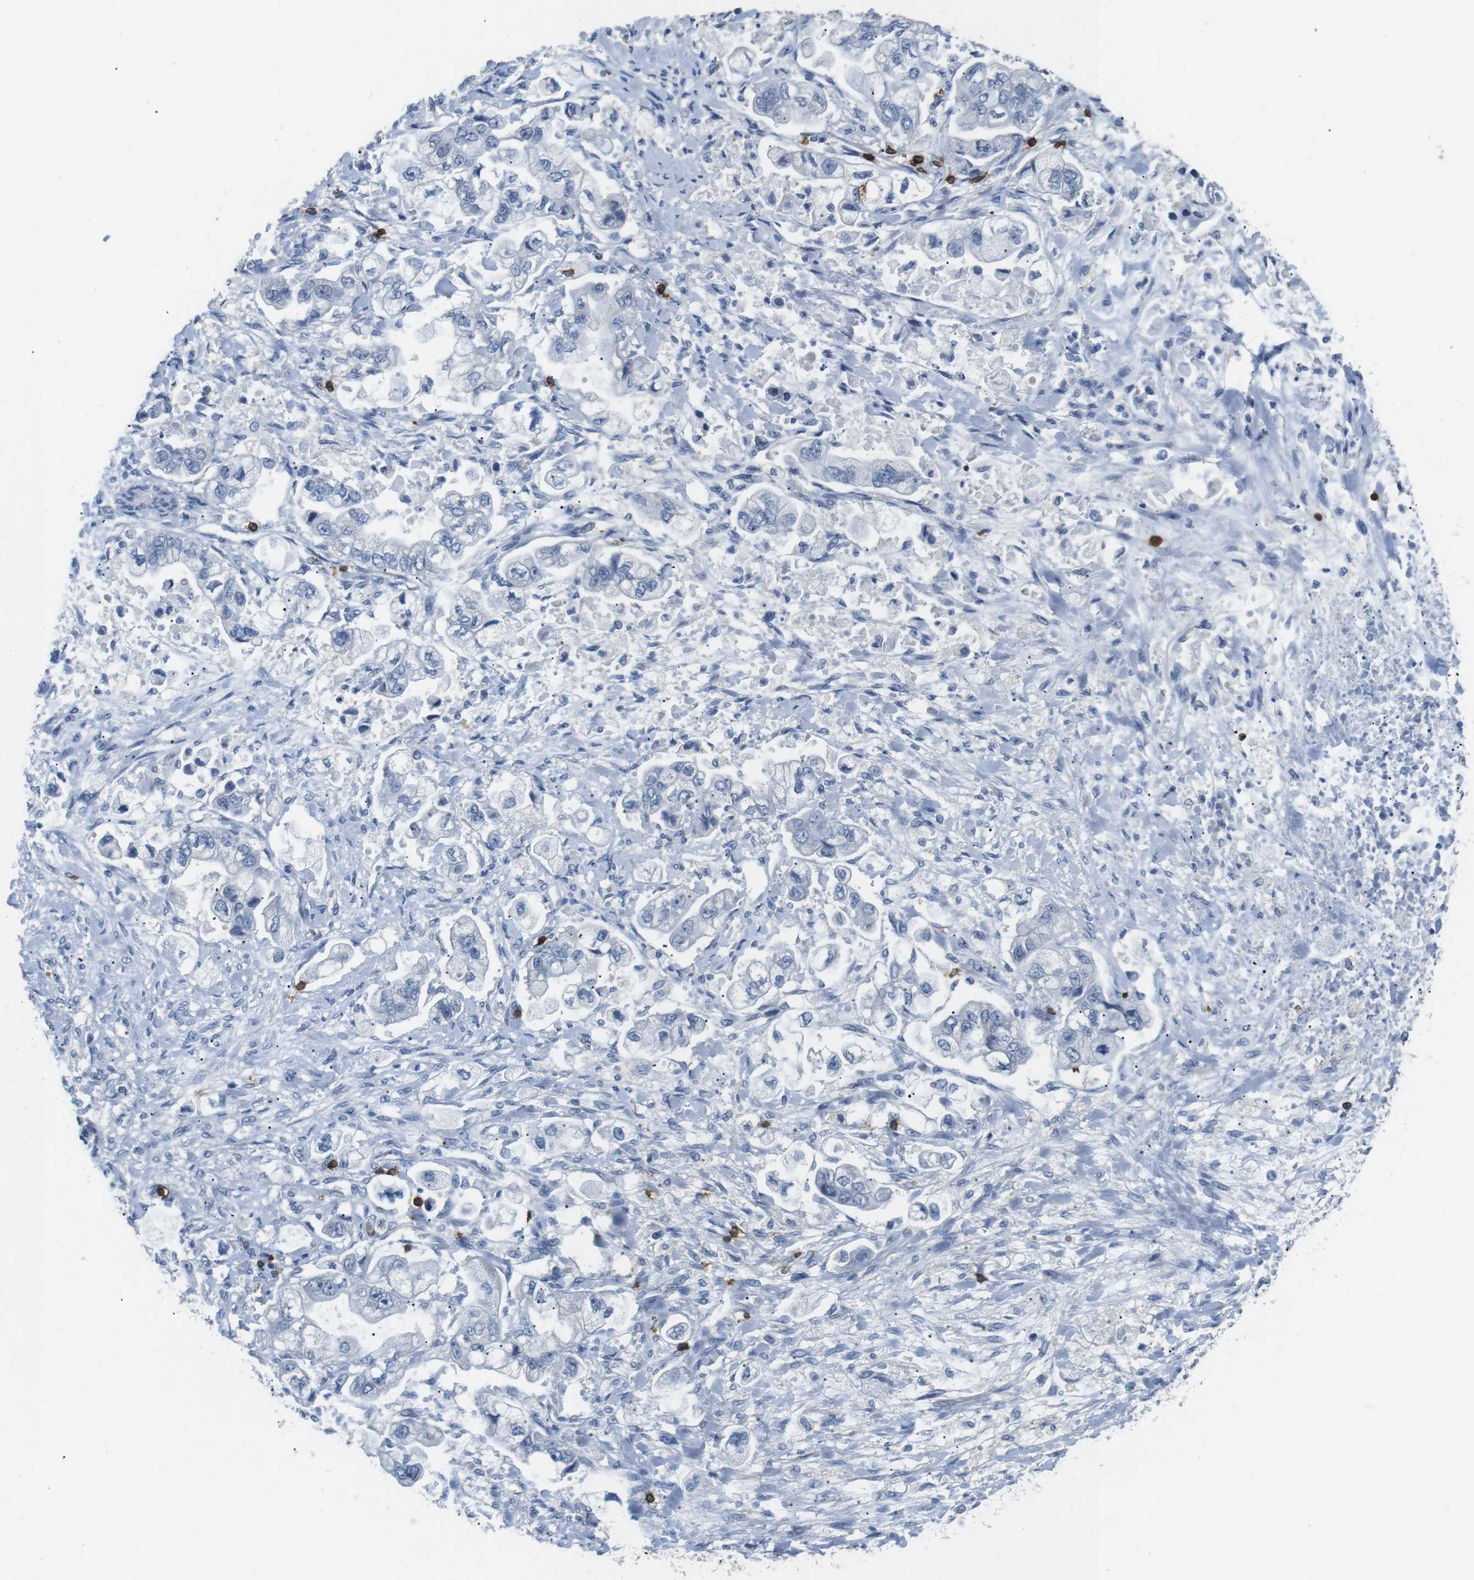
{"staining": {"intensity": "negative", "quantity": "none", "location": "none"}, "tissue": "stomach cancer", "cell_type": "Tumor cells", "image_type": "cancer", "snomed": [{"axis": "morphology", "description": "Normal tissue, NOS"}, {"axis": "morphology", "description": "Adenocarcinoma, NOS"}, {"axis": "topography", "description": "Stomach"}], "caption": "High magnification brightfield microscopy of stomach cancer stained with DAB (brown) and counterstained with hematoxylin (blue): tumor cells show no significant positivity. (DAB (3,3'-diaminobenzidine) immunohistochemistry (IHC), high magnification).", "gene": "CD6", "patient": {"sex": "male", "age": 62}}